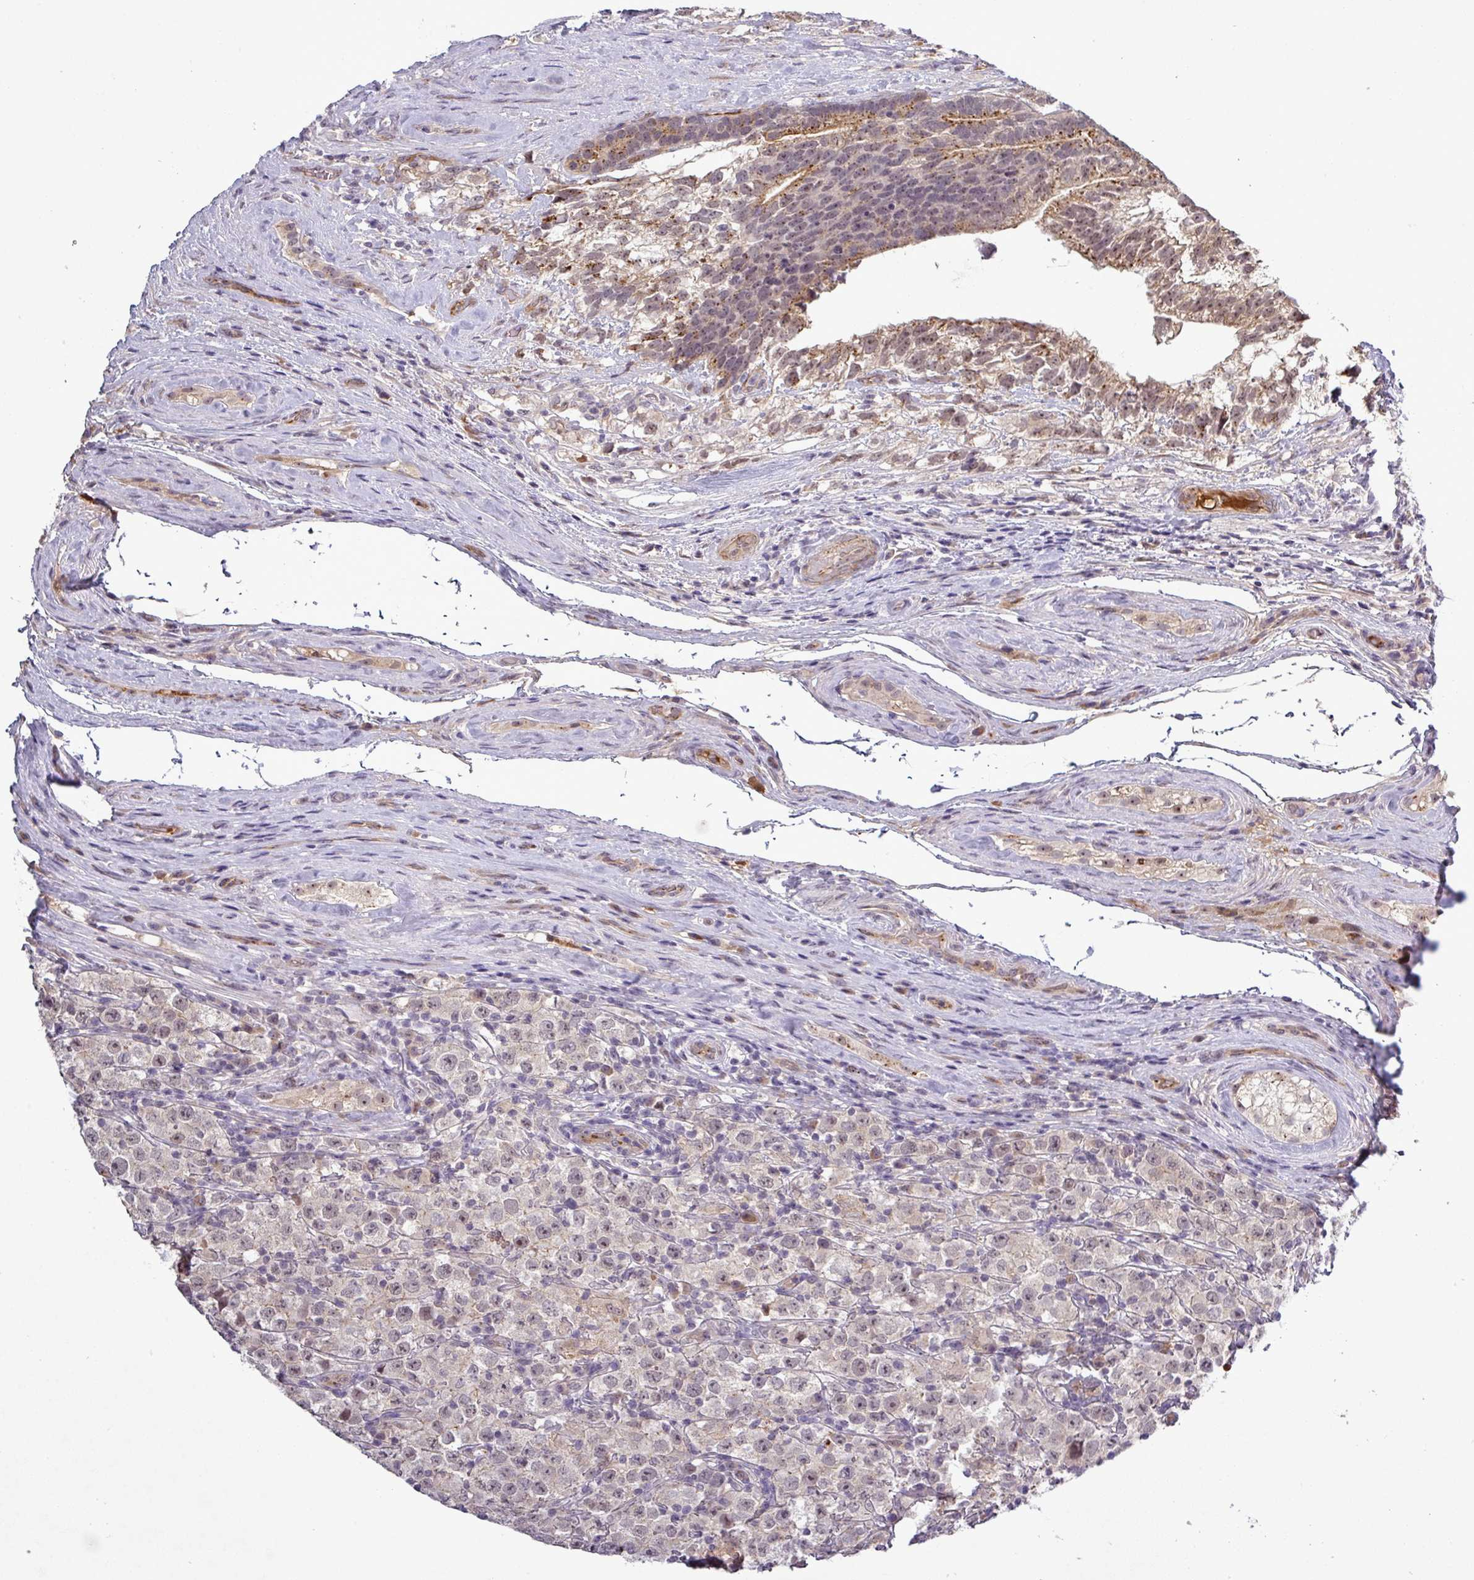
{"staining": {"intensity": "weak", "quantity": "<25%", "location": "cytoplasmic/membranous"}, "tissue": "testis cancer", "cell_type": "Tumor cells", "image_type": "cancer", "snomed": [{"axis": "morphology", "description": "Seminoma, NOS"}, {"axis": "morphology", "description": "Carcinoma, Embryonal, NOS"}, {"axis": "topography", "description": "Testis"}], "caption": "Image shows no significant protein staining in tumor cells of embryonal carcinoma (testis).", "gene": "PCDH1", "patient": {"sex": "male", "age": 41}}